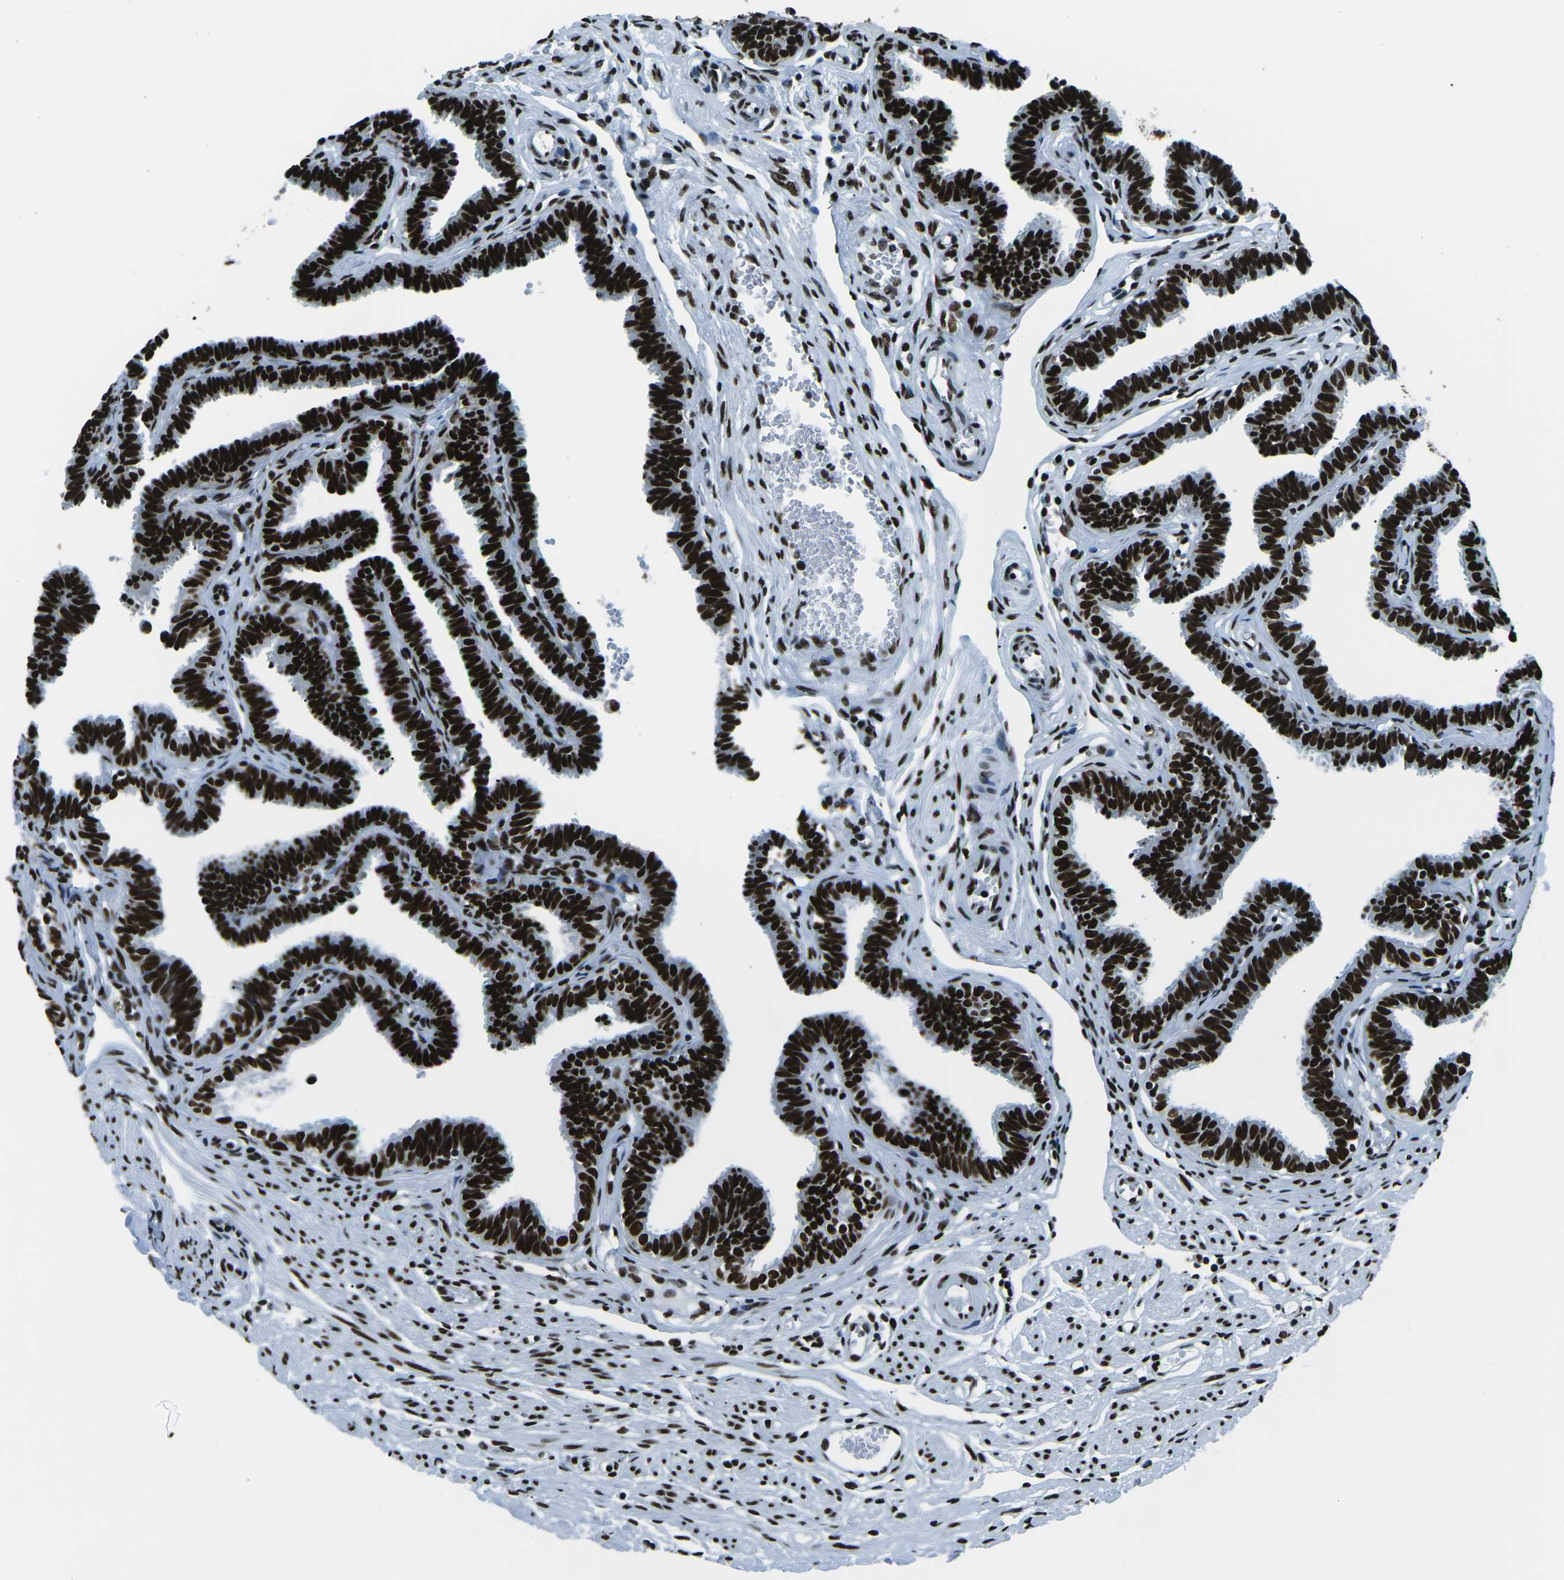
{"staining": {"intensity": "strong", "quantity": ">75%", "location": "nuclear"}, "tissue": "fallopian tube", "cell_type": "Glandular cells", "image_type": "normal", "snomed": [{"axis": "morphology", "description": "Normal tissue, NOS"}, {"axis": "topography", "description": "Fallopian tube"}, {"axis": "topography", "description": "Ovary"}], "caption": "Approximately >75% of glandular cells in benign fallopian tube reveal strong nuclear protein expression as visualized by brown immunohistochemical staining.", "gene": "HNRNPL", "patient": {"sex": "female", "age": 23}}